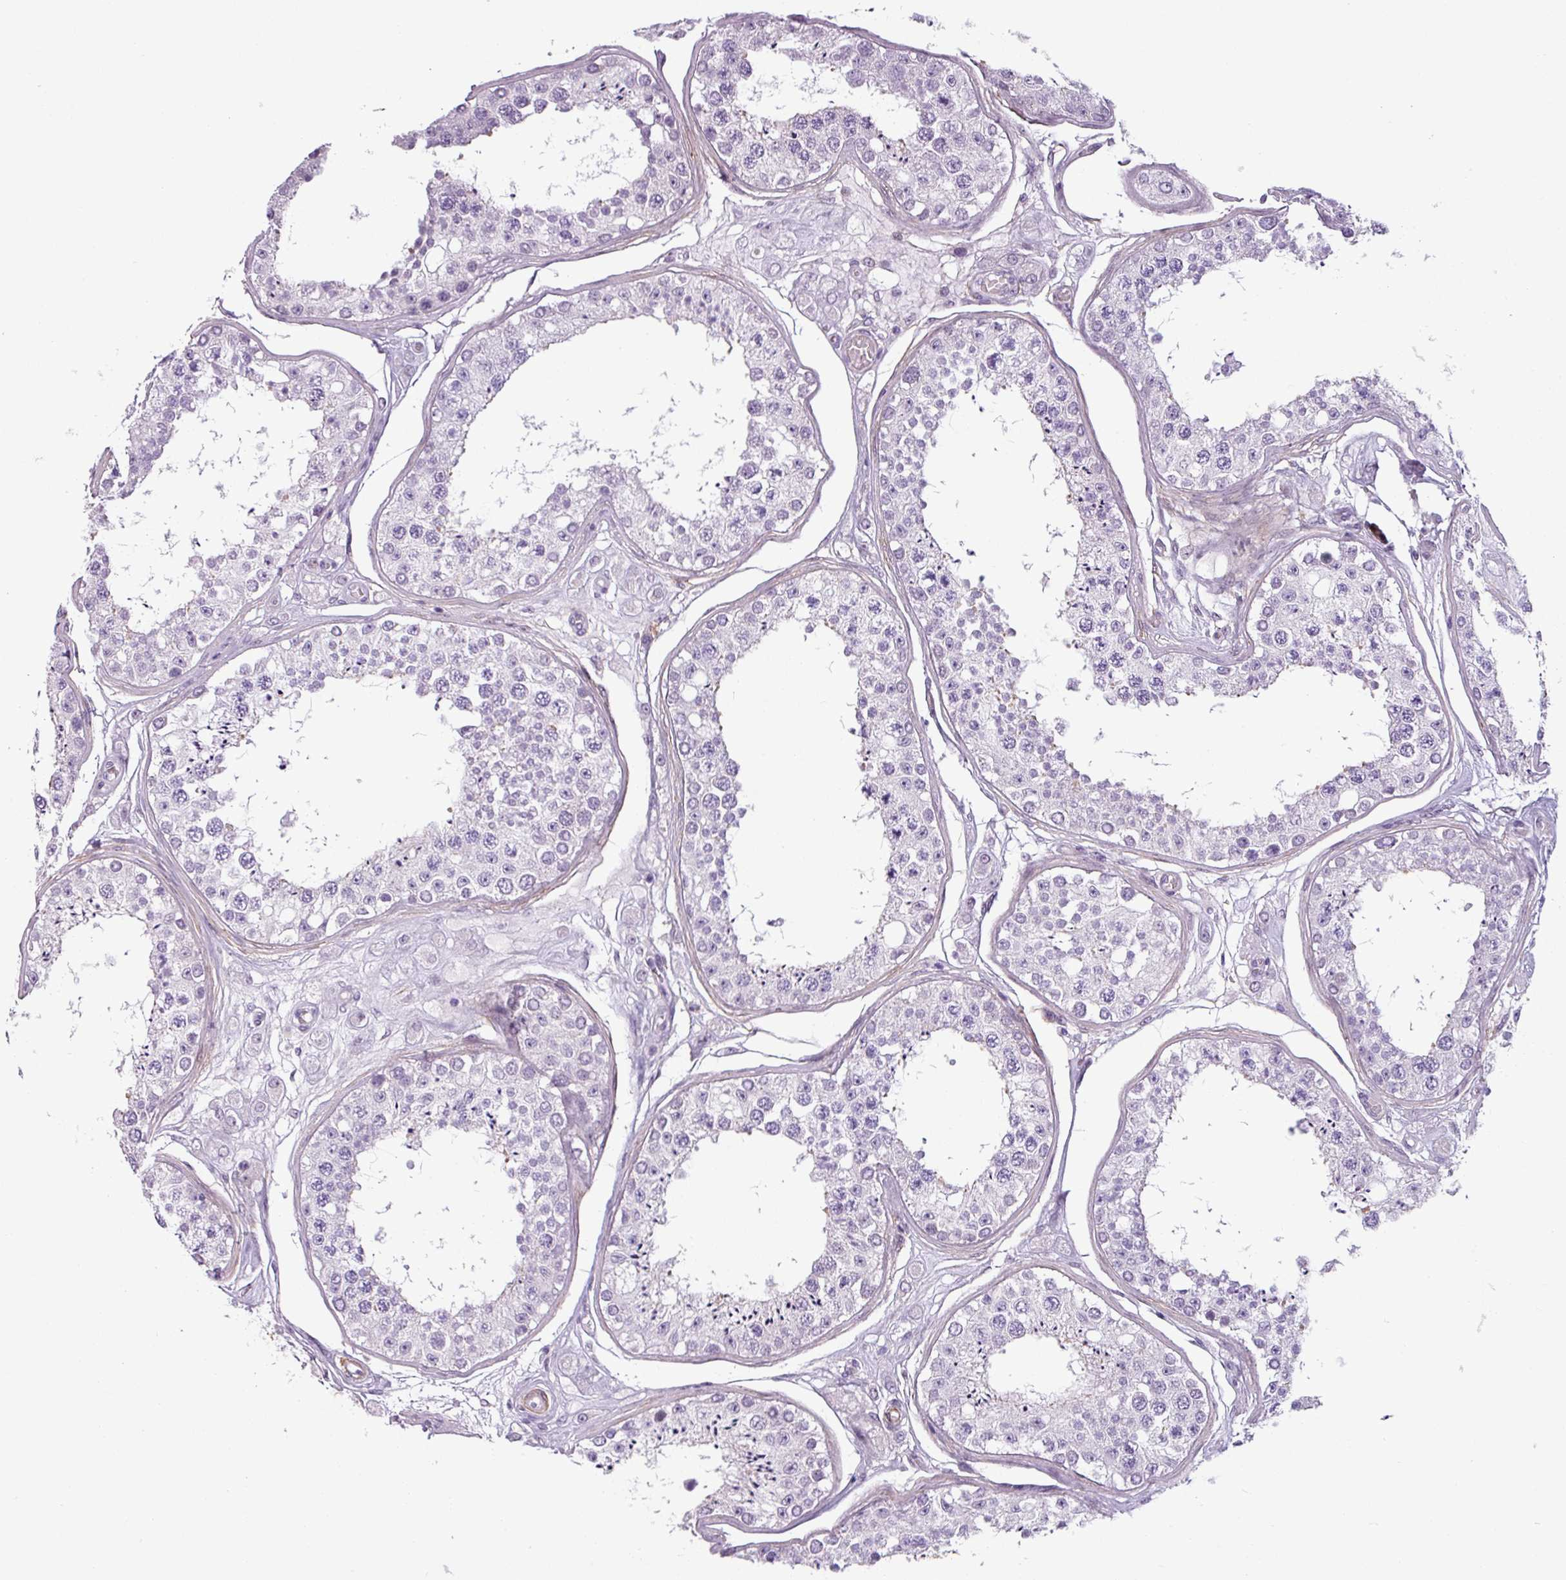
{"staining": {"intensity": "negative", "quantity": "none", "location": "none"}, "tissue": "testis", "cell_type": "Cells in seminiferous ducts", "image_type": "normal", "snomed": [{"axis": "morphology", "description": "Normal tissue, NOS"}, {"axis": "topography", "description": "Testis"}], "caption": "The histopathology image reveals no significant expression in cells in seminiferous ducts of testis. (Brightfield microscopy of DAB IHC at high magnification).", "gene": "ATP10A", "patient": {"sex": "male", "age": 25}}